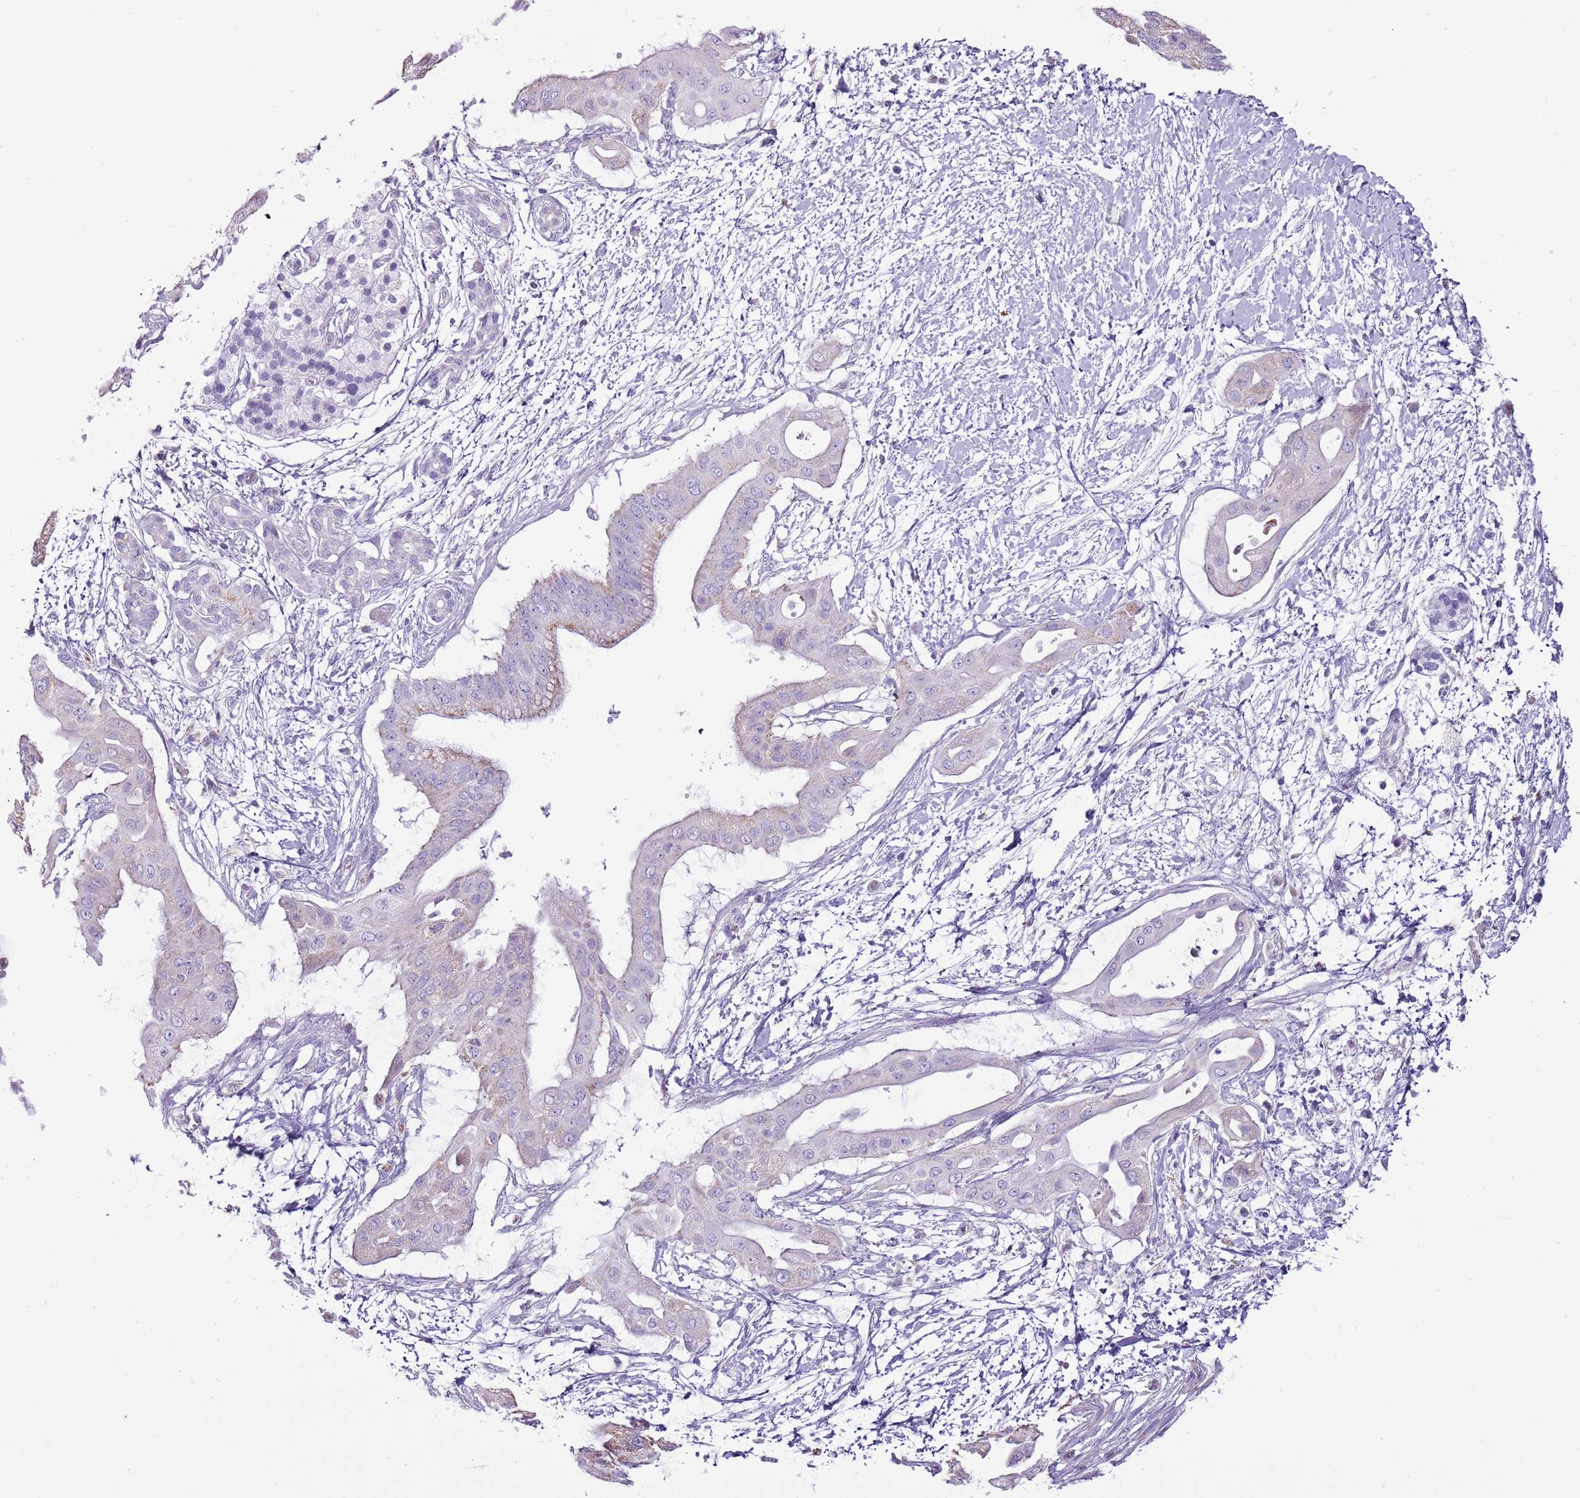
{"staining": {"intensity": "moderate", "quantity": "<25%", "location": "cytoplasmic/membranous"}, "tissue": "pancreatic cancer", "cell_type": "Tumor cells", "image_type": "cancer", "snomed": [{"axis": "morphology", "description": "Adenocarcinoma, NOS"}, {"axis": "topography", "description": "Pancreas"}], "caption": "The photomicrograph reveals a brown stain indicating the presence of a protein in the cytoplasmic/membranous of tumor cells in adenocarcinoma (pancreatic).", "gene": "SLC23A1", "patient": {"sex": "male", "age": 68}}